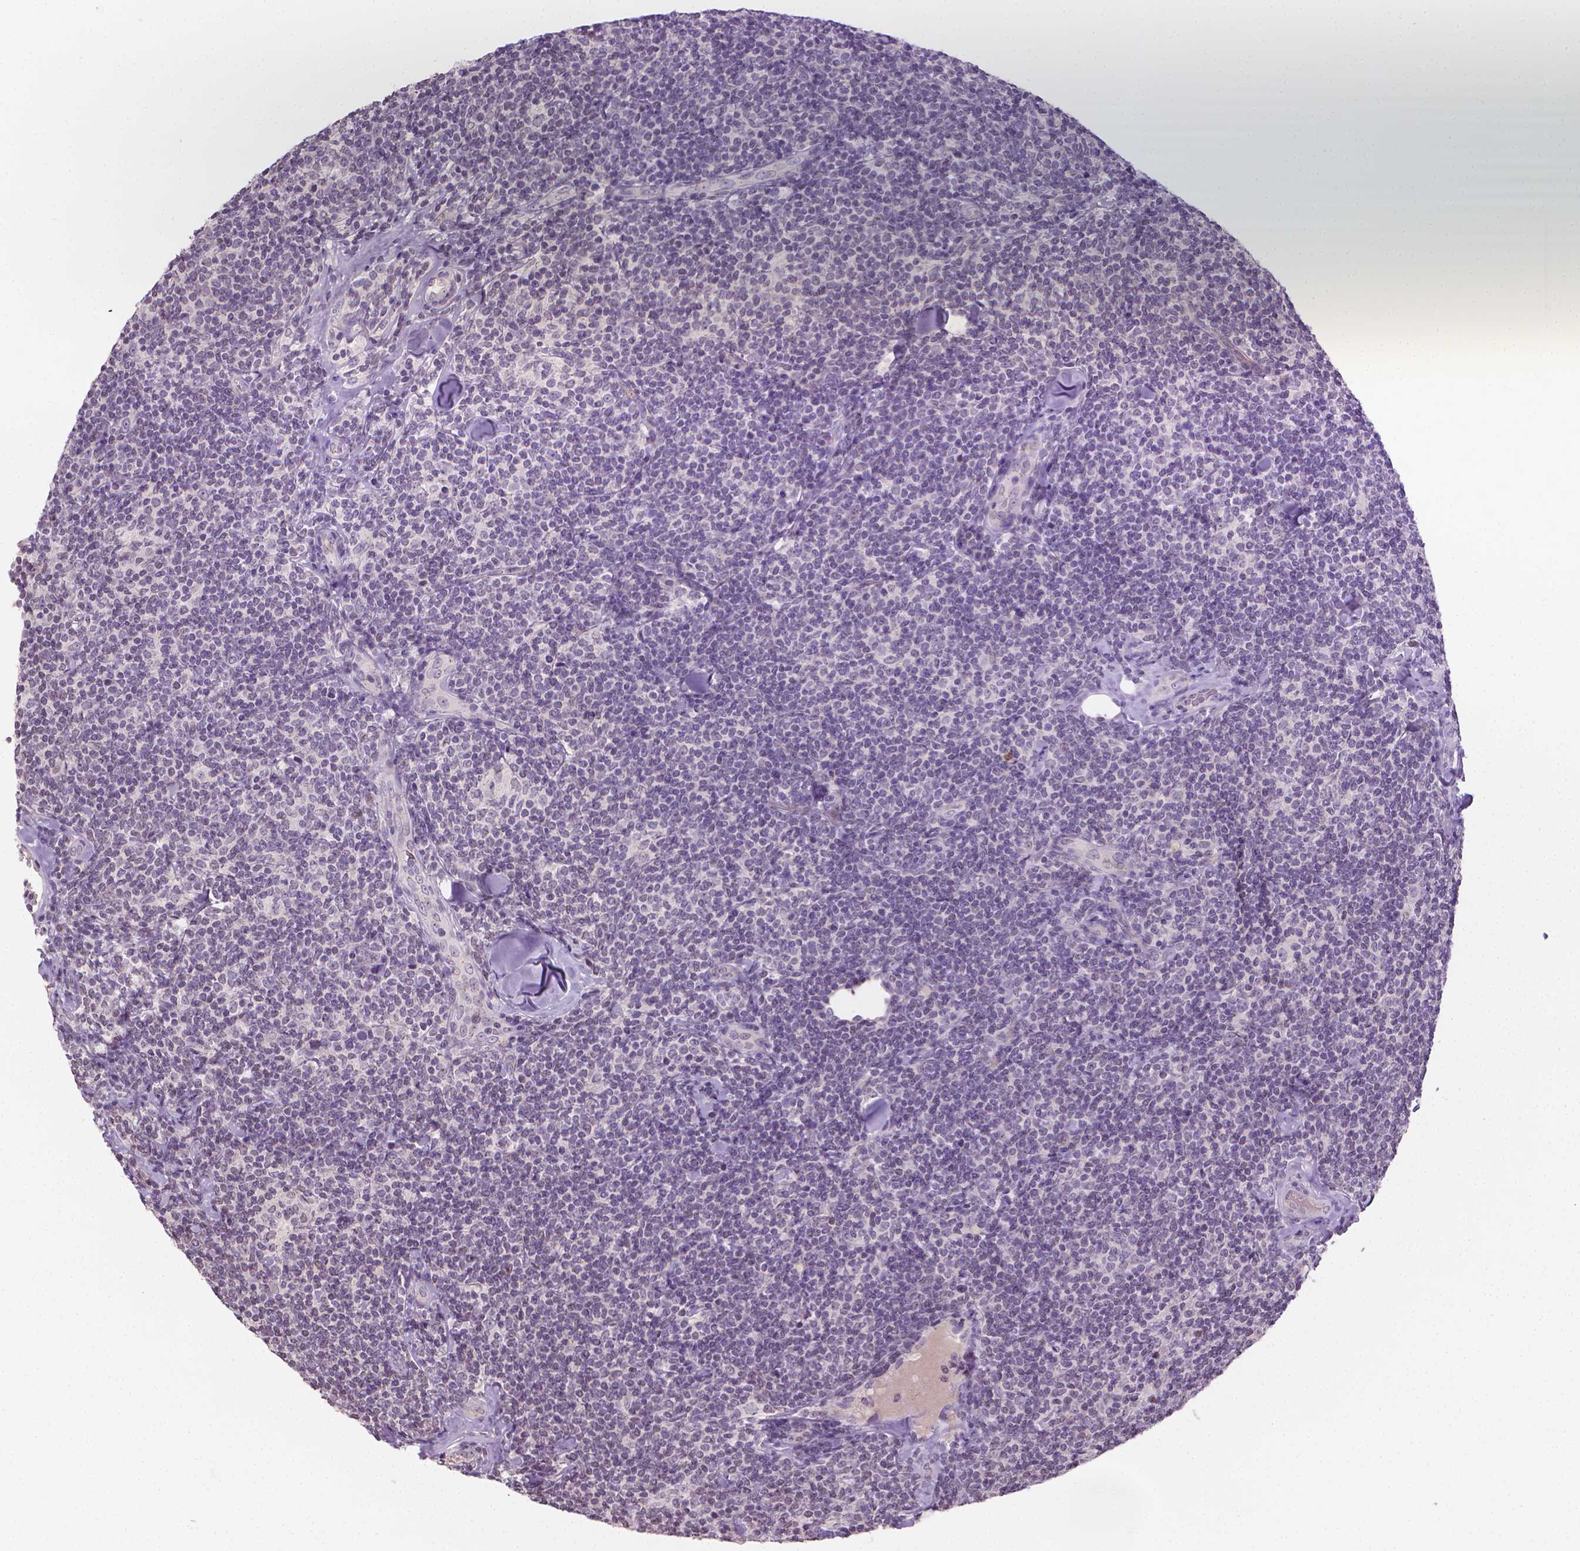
{"staining": {"intensity": "negative", "quantity": "none", "location": "none"}, "tissue": "lymphoma", "cell_type": "Tumor cells", "image_type": "cancer", "snomed": [{"axis": "morphology", "description": "Malignant lymphoma, non-Hodgkin's type, Low grade"}, {"axis": "topography", "description": "Lymph node"}], "caption": "Image shows no protein staining in tumor cells of malignant lymphoma, non-Hodgkin's type (low-grade) tissue.", "gene": "NCAN", "patient": {"sex": "female", "age": 56}}